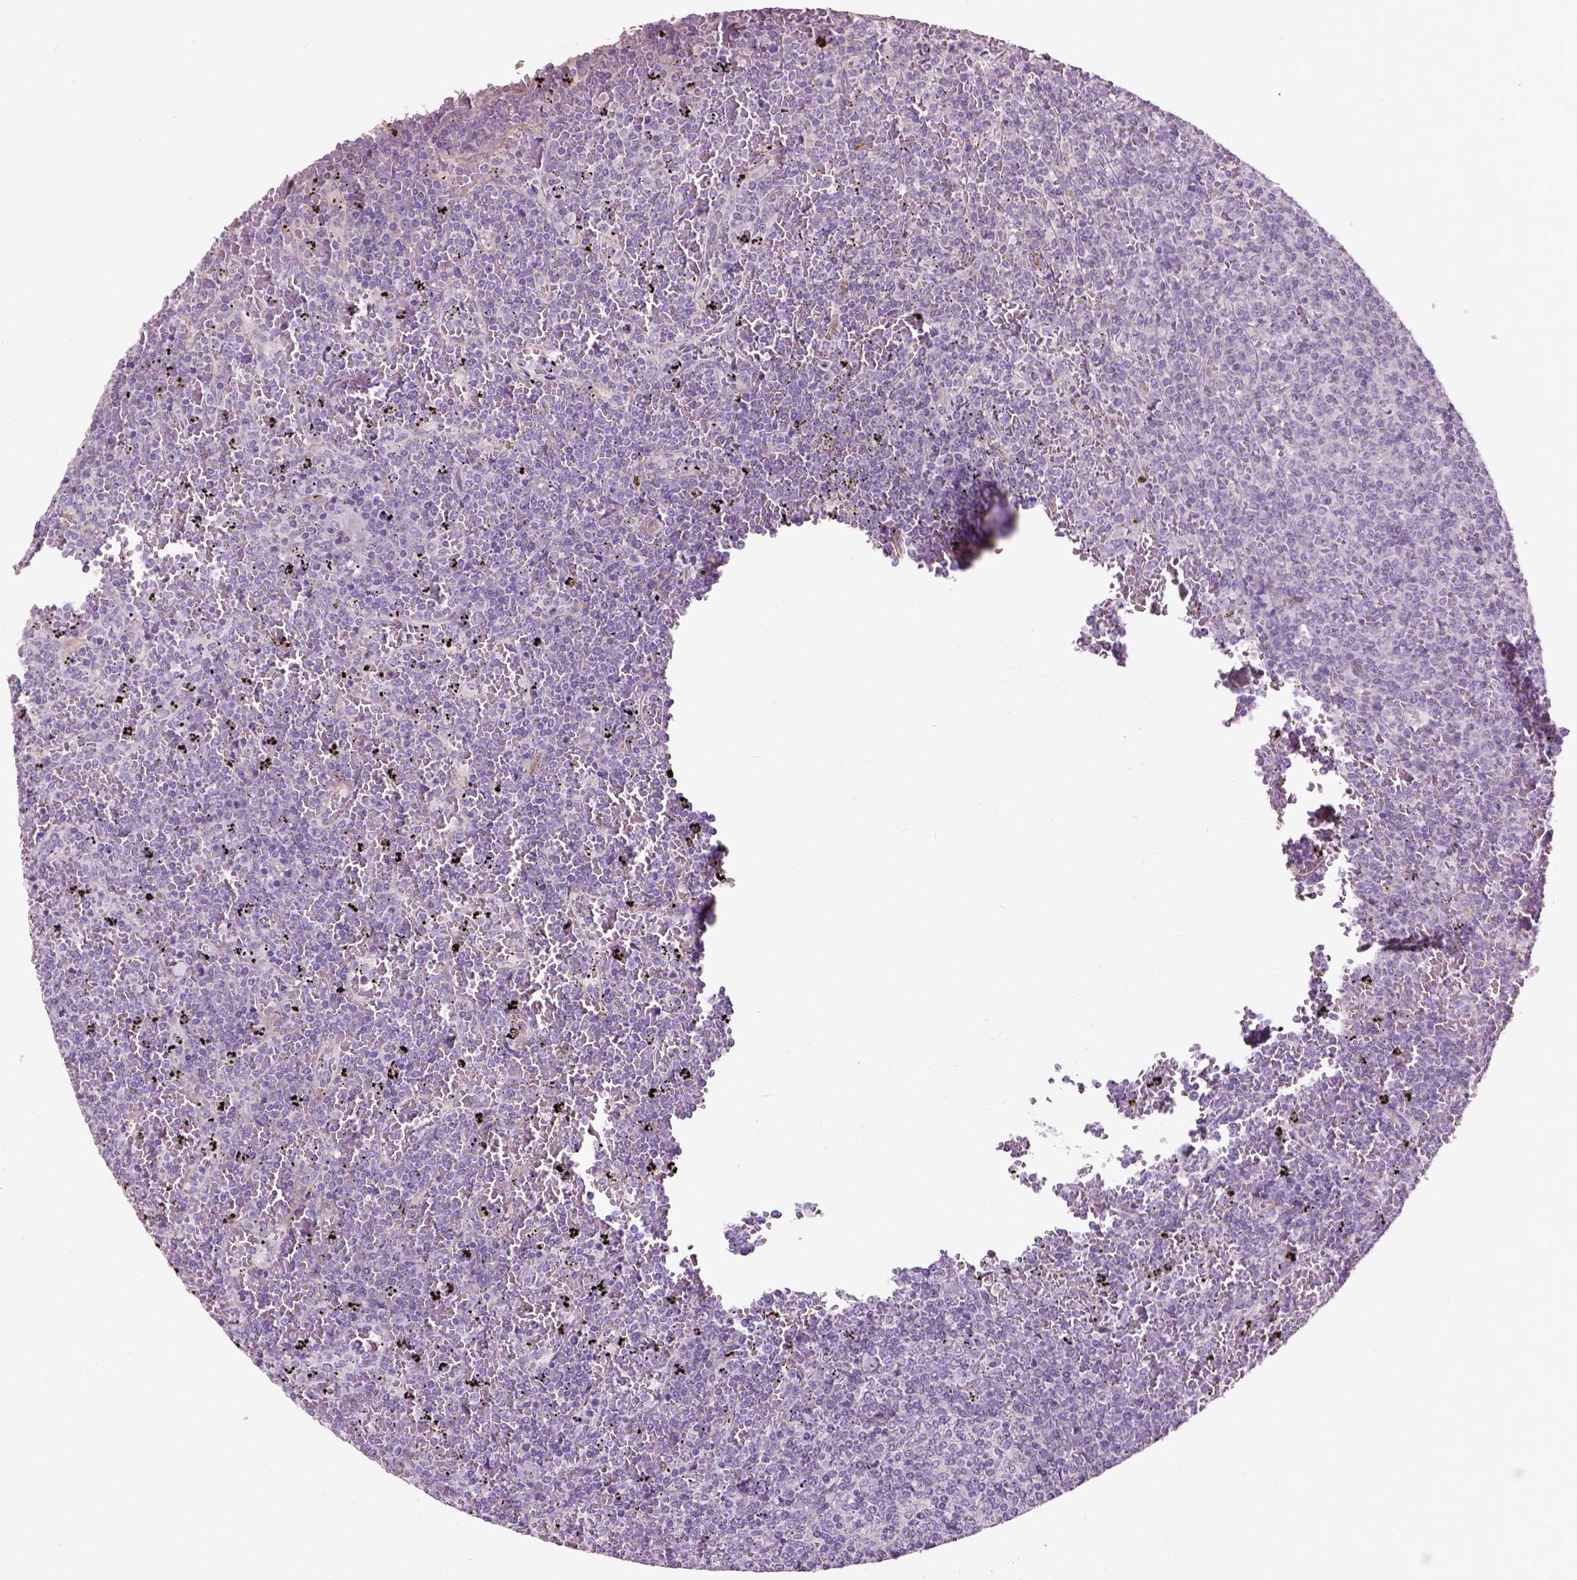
{"staining": {"intensity": "negative", "quantity": "none", "location": "none"}, "tissue": "lymphoma", "cell_type": "Tumor cells", "image_type": "cancer", "snomed": [{"axis": "morphology", "description": "Malignant lymphoma, non-Hodgkin's type, Low grade"}, {"axis": "topography", "description": "Spleen"}], "caption": "The histopathology image displays no staining of tumor cells in lymphoma.", "gene": "PKP3", "patient": {"sex": "female", "age": 77}}